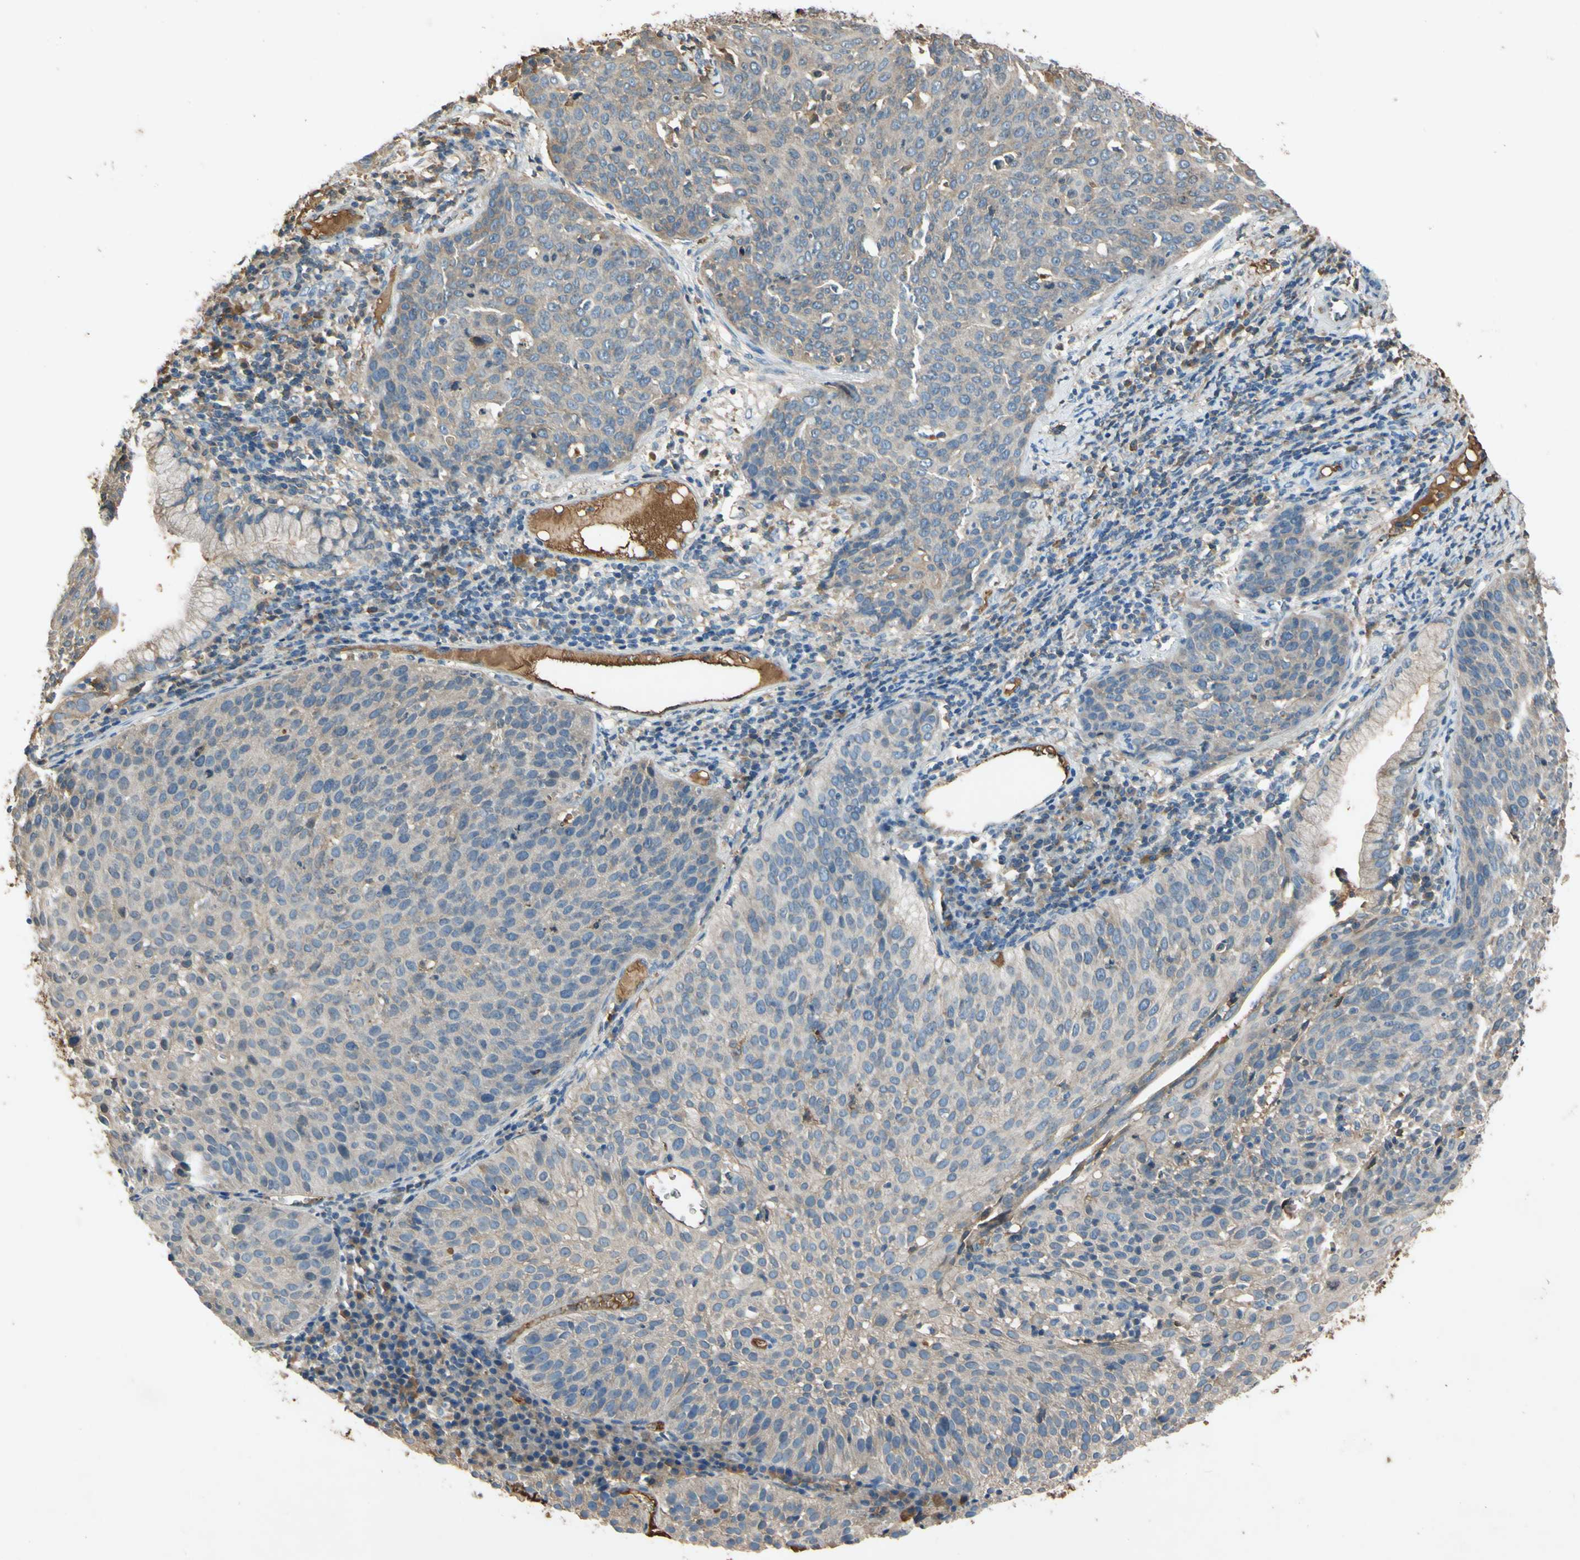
{"staining": {"intensity": "weak", "quantity": ">75%", "location": "cytoplasmic/membranous"}, "tissue": "cervical cancer", "cell_type": "Tumor cells", "image_type": "cancer", "snomed": [{"axis": "morphology", "description": "Squamous cell carcinoma, NOS"}, {"axis": "topography", "description": "Cervix"}], "caption": "Immunohistochemistry histopathology image of squamous cell carcinoma (cervical) stained for a protein (brown), which shows low levels of weak cytoplasmic/membranous expression in approximately >75% of tumor cells.", "gene": "TIMP2", "patient": {"sex": "female", "age": 38}}